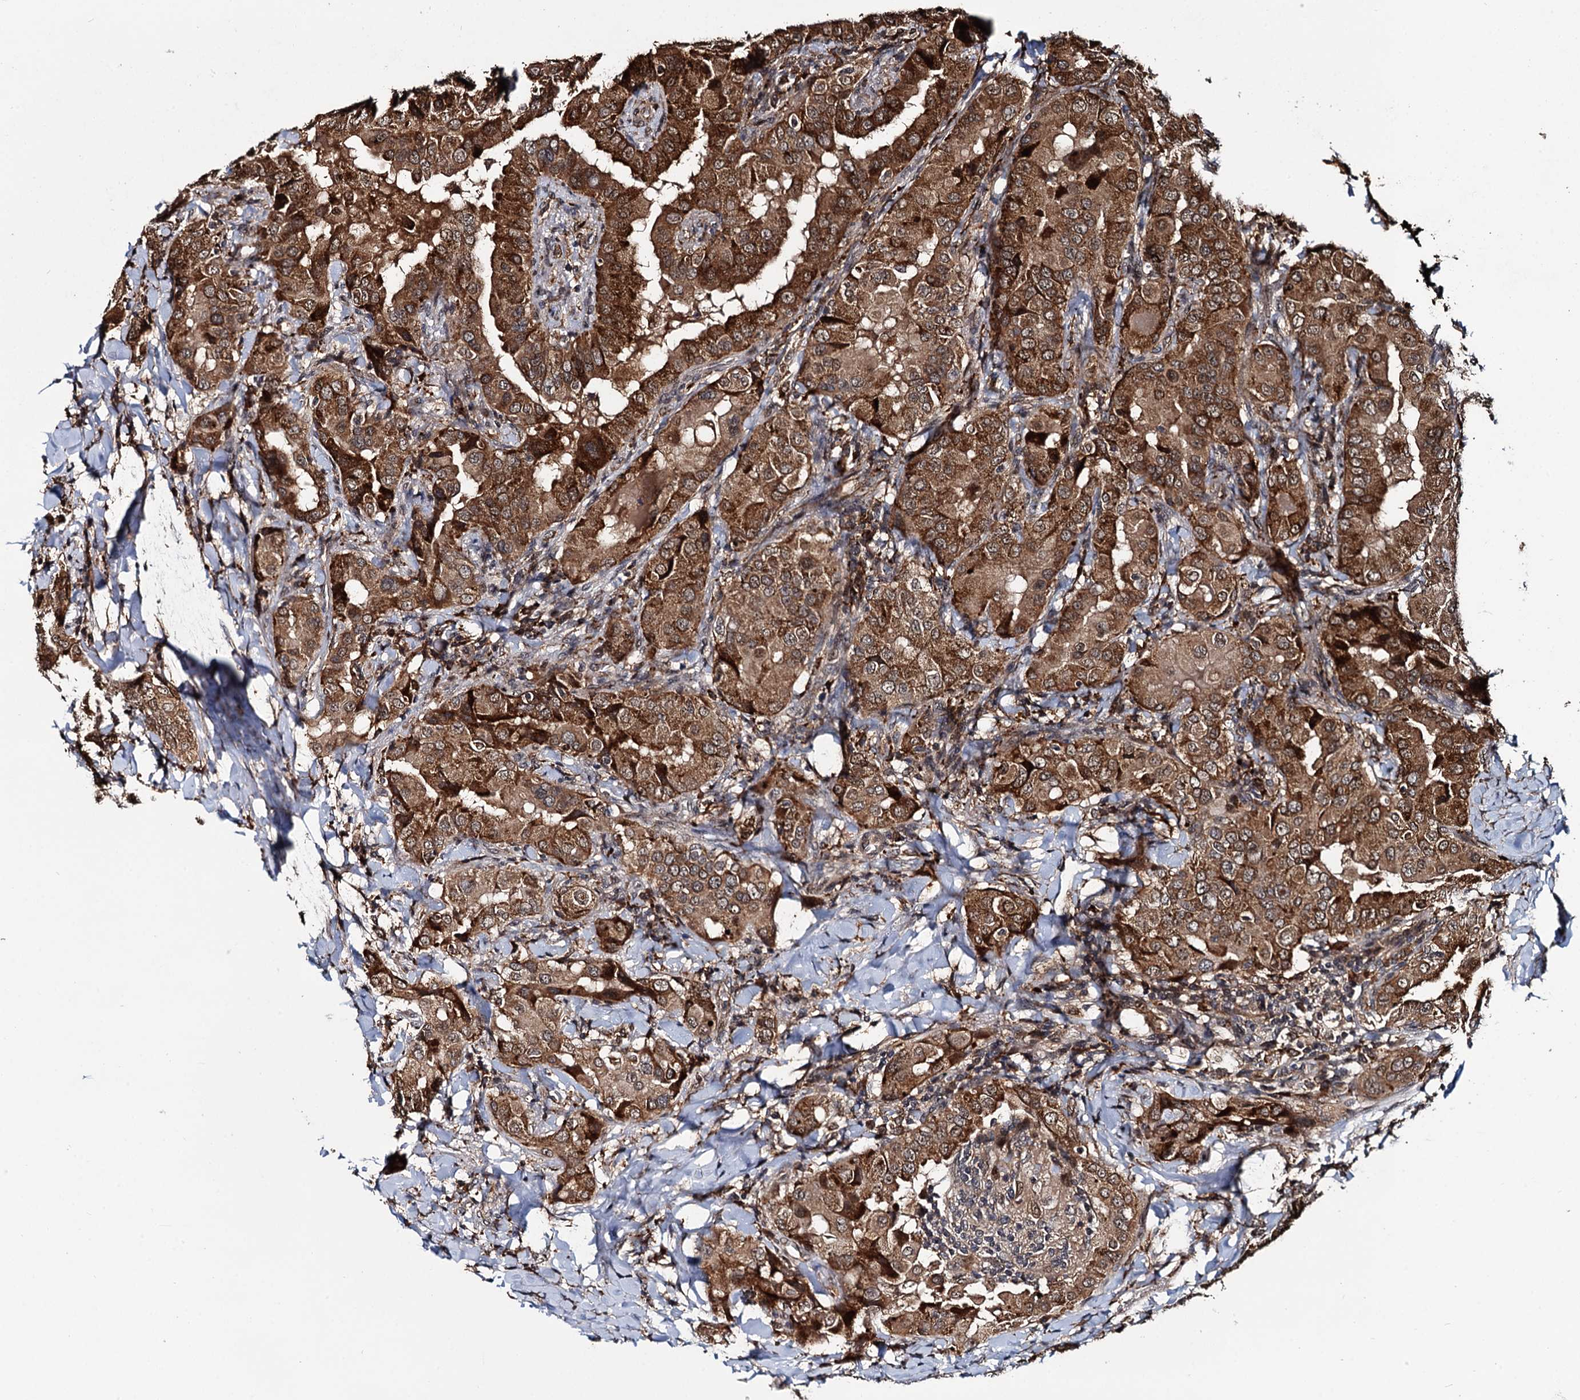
{"staining": {"intensity": "strong", "quantity": ">75%", "location": "cytoplasmic/membranous"}, "tissue": "thyroid cancer", "cell_type": "Tumor cells", "image_type": "cancer", "snomed": [{"axis": "morphology", "description": "Papillary adenocarcinoma, NOS"}, {"axis": "topography", "description": "Thyroid gland"}], "caption": "IHC of human thyroid cancer (papillary adenocarcinoma) exhibits high levels of strong cytoplasmic/membranous staining in approximately >75% of tumor cells. Using DAB (3,3'-diaminobenzidine) (brown) and hematoxylin (blue) stains, captured at high magnification using brightfield microscopy.", "gene": "CEP192", "patient": {"sex": "male", "age": 33}}